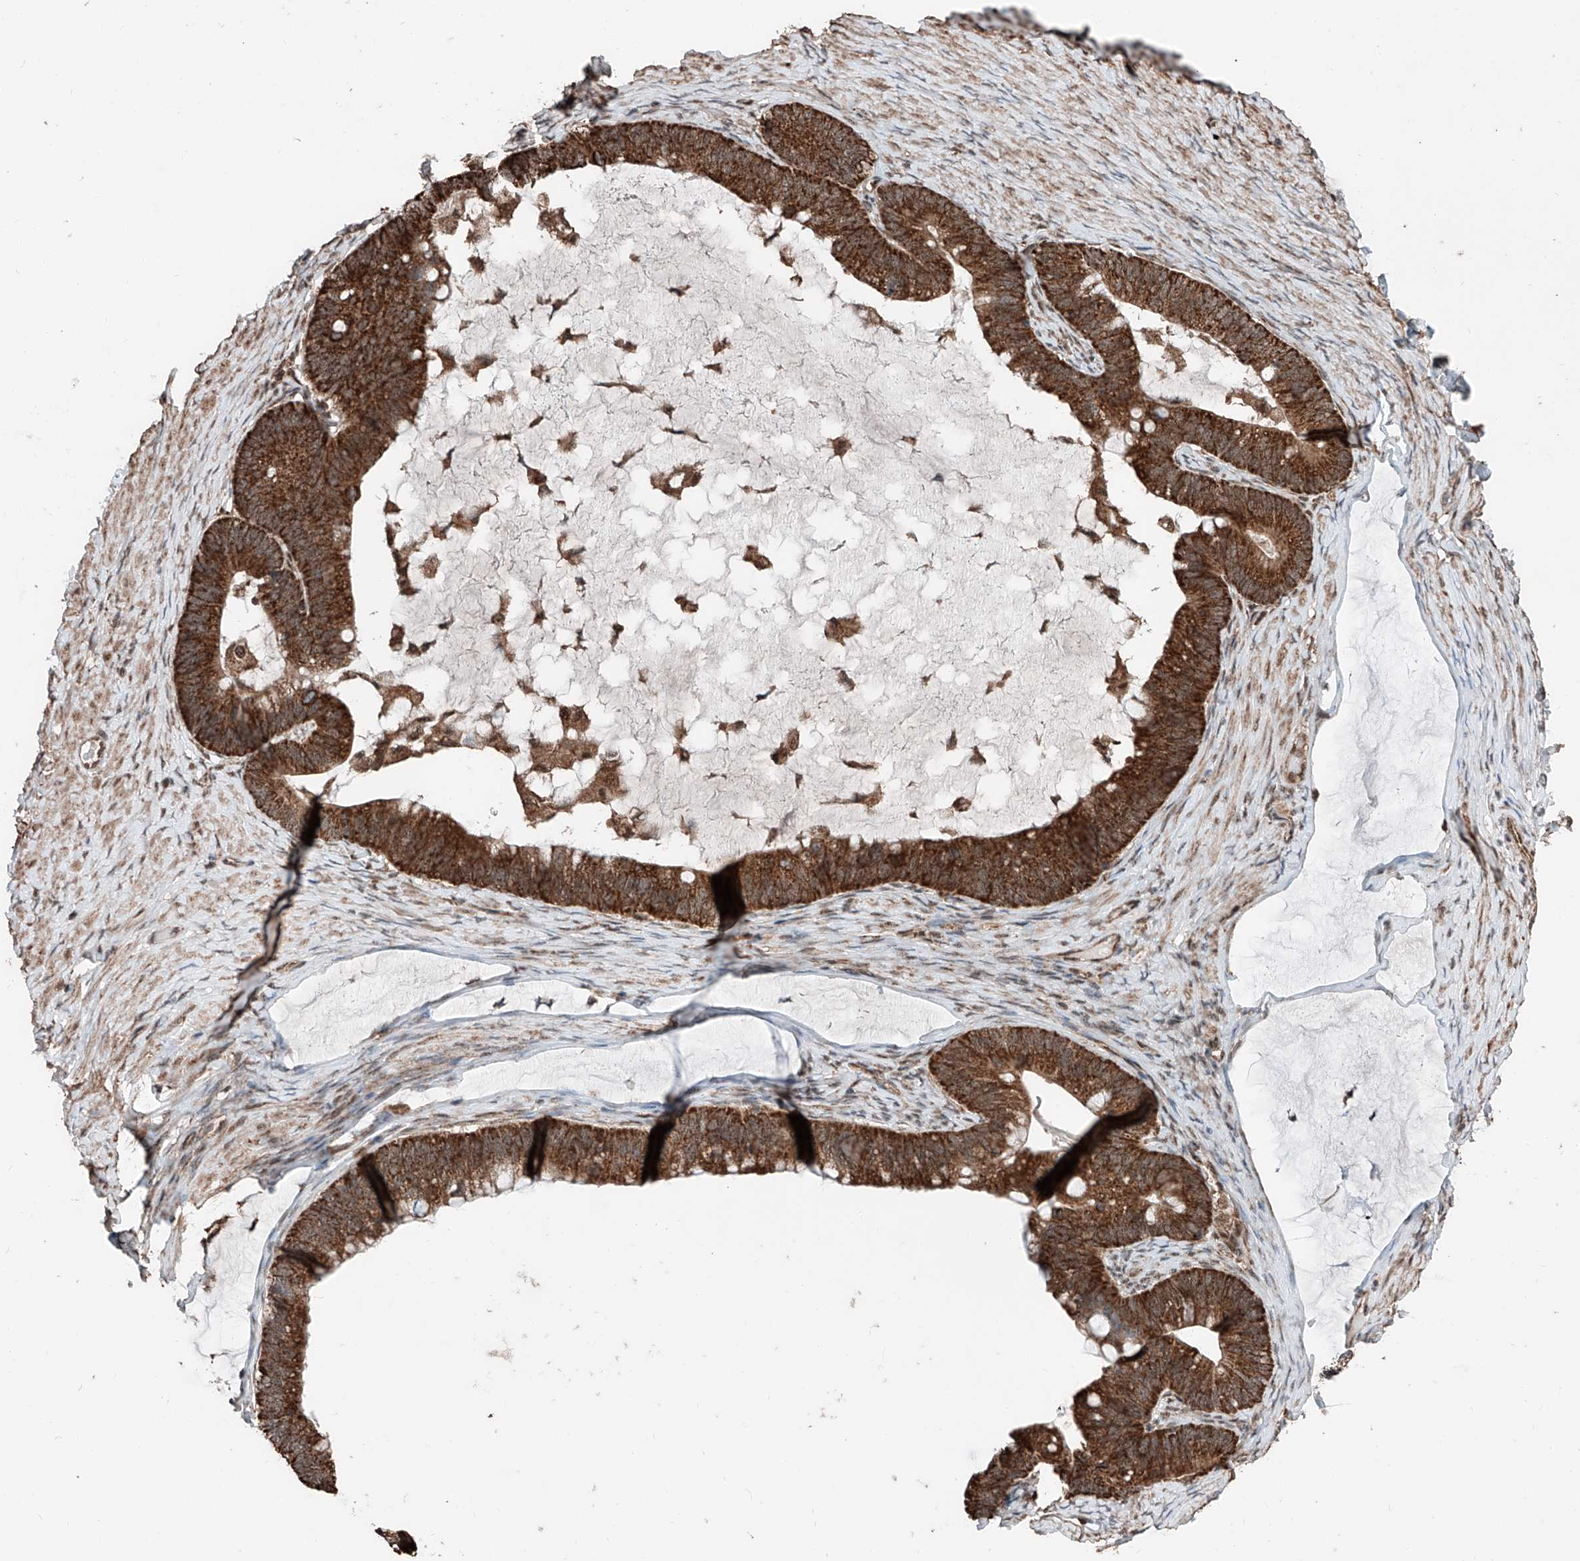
{"staining": {"intensity": "strong", "quantity": ">75%", "location": "cytoplasmic/membranous"}, "tissue": "ovarian cancer", "cell_type": "Tumor cells", "image_type": "cancer", "snomed": [{"axis": "morphology", "description": "Cystadenocarcinoma, mucinous, NOS"}, {"axis": "topography", "description": "Ovary"}], "caption": "Human mucinous cystadenocarcinoma (ovarian) stained with a brown dye demonstrates strong cytoplasmic/membranous positive staining in about >75% of tumor cells.", "gene": "ZNF445", "patient": {"sex": "female", "age": 61}}